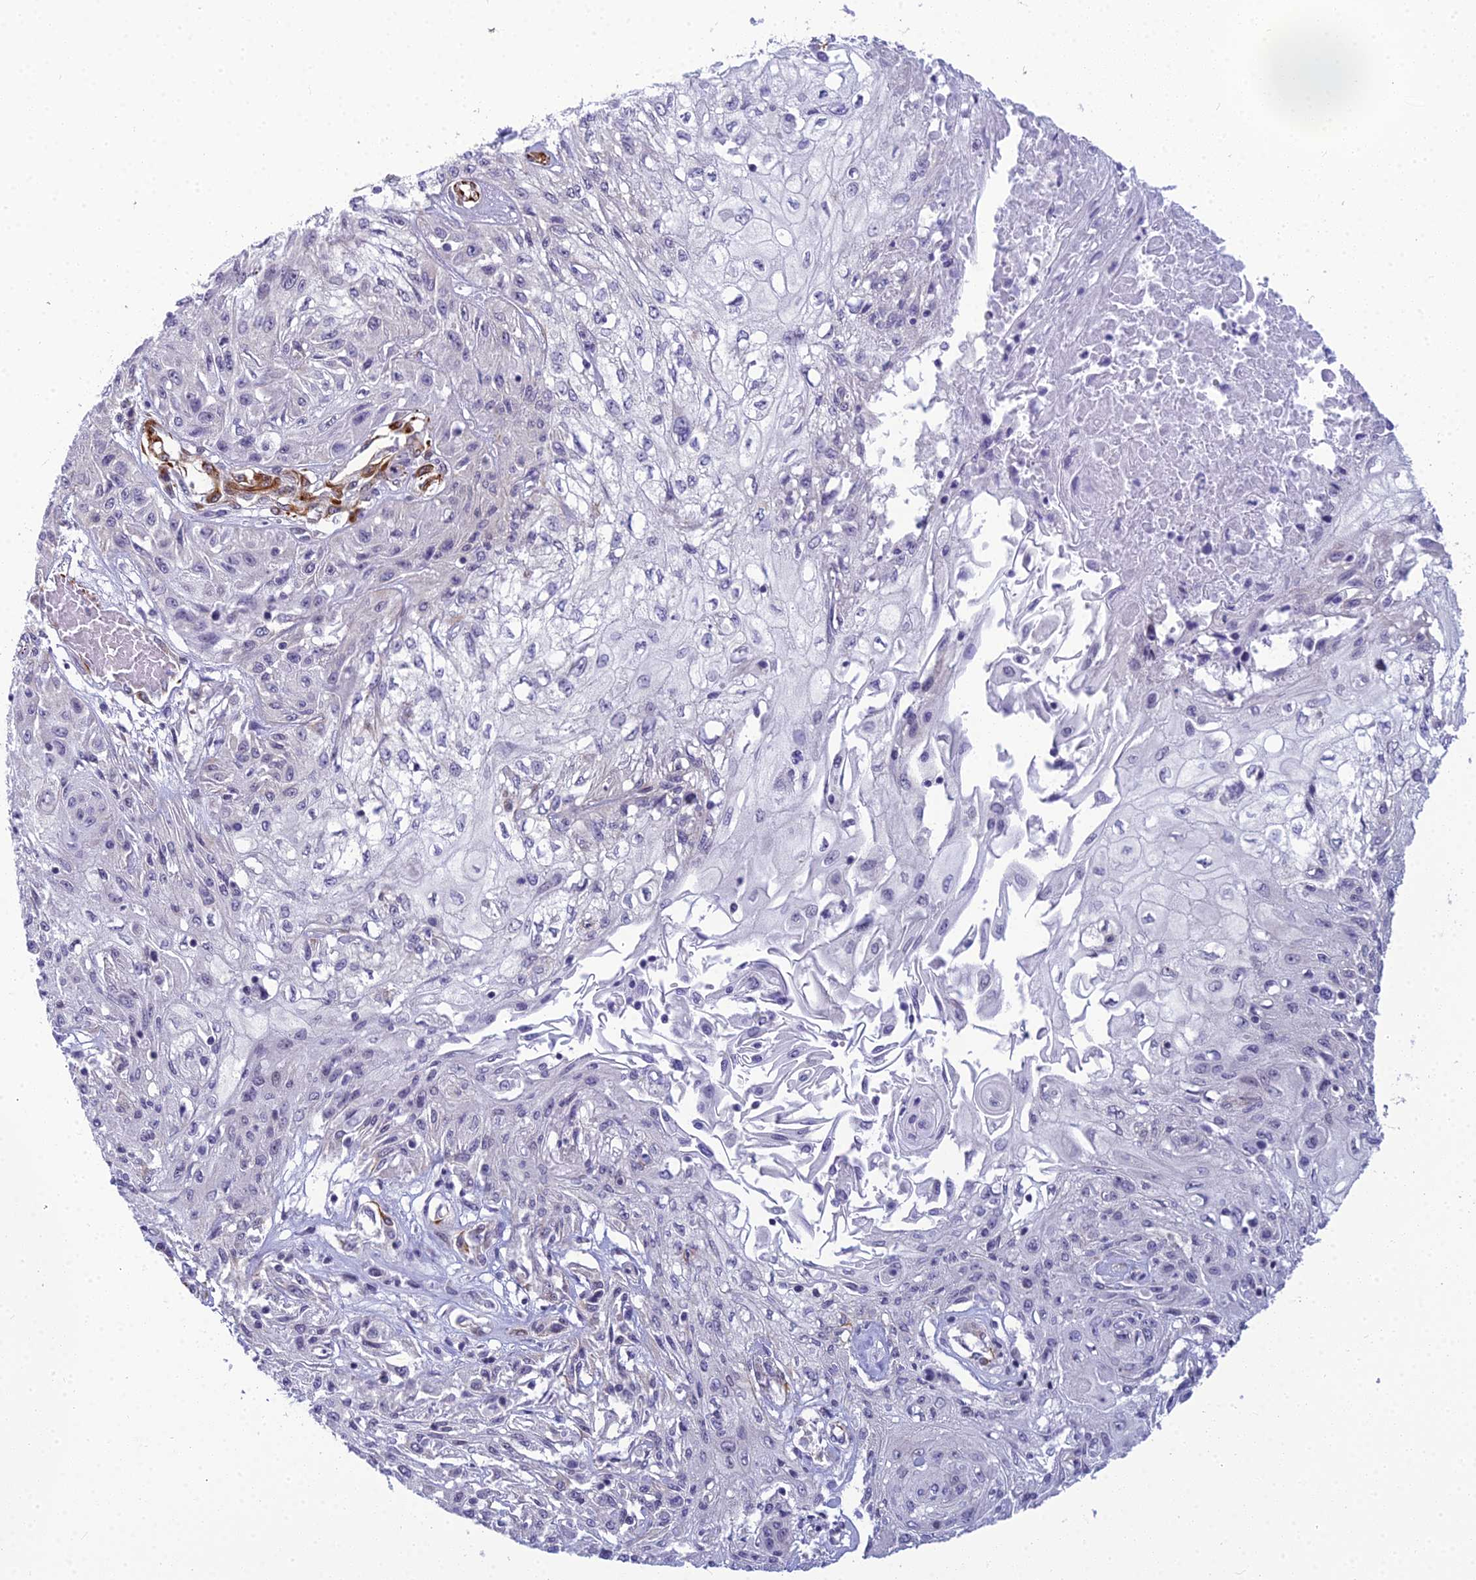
{"staining": {"intensity": "negative", "quantity": "none", "location": "none"}, "tissue": "skin cancer", "cell_type": "Tumor cells", "image_type": "cancer", "snomed": [{"axis": "morphology", "description": "Squamous cell carcinoma, NOS"}, {"axis": "morphology", "description": "Squamous cell carcinoma, metastatic, NOS"}, {"axis": "topography", "description": "Skin"}, {"axis": "topography", "description": "Lymph node"}], "caption": "Tumor cells show no significant positivity in skin cancer.", "gene": "RGL3", "patient": {"sex": "male", "age": 75}}